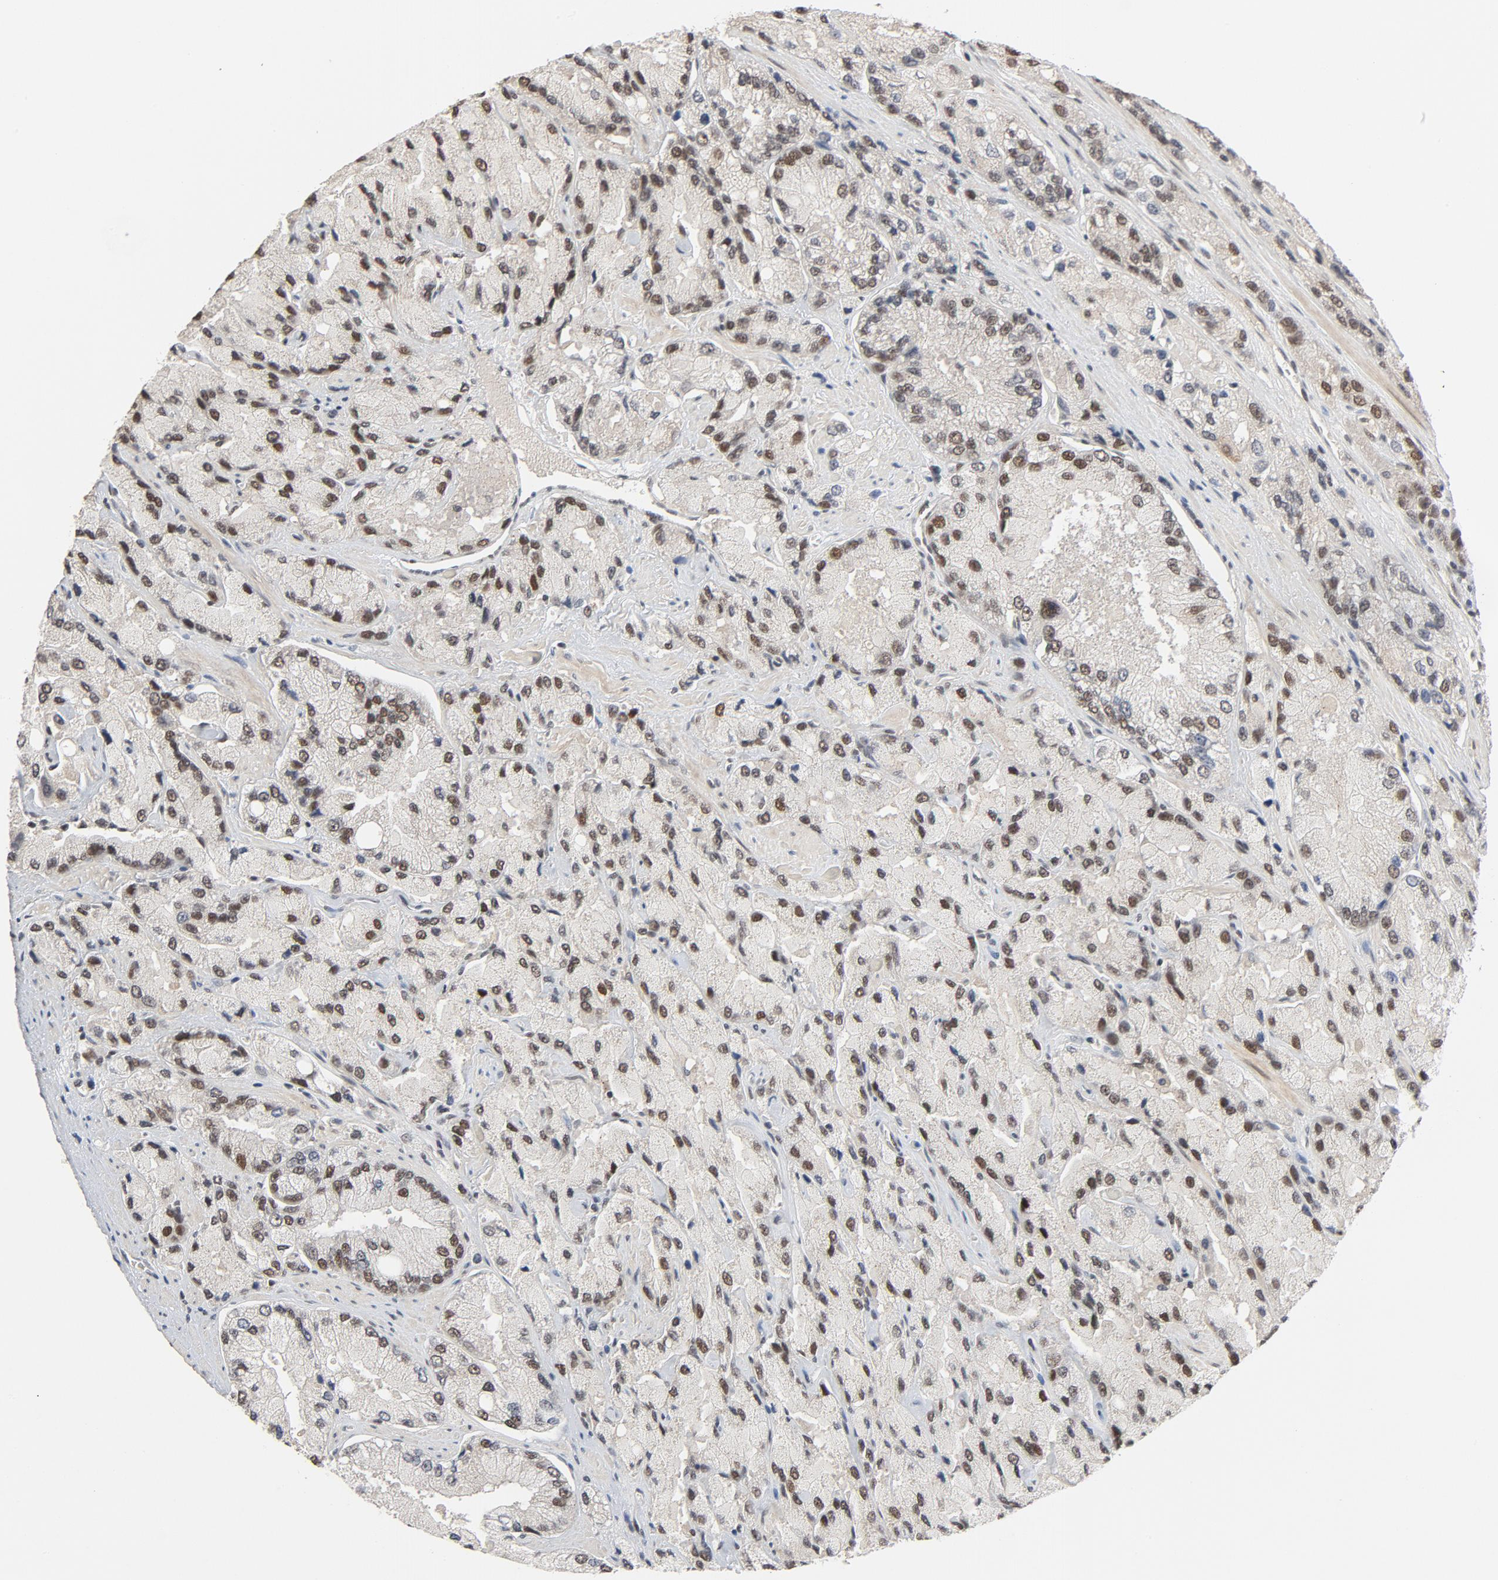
{"staining": {"intensity": "moderate", "quantity": ">75%", "location": "nuclear"}, "tissue": "prostate cancer", "cell_type": "Tumor cells", "image_type": "cancer", "snomed": [{"axis": "morphology", "description": "Adenocarcinoma, High grade"}, {"axis": "topography", "description": "Prostate"}], "caption": "Protein analysis of prostate cancer tissue reveals moderate nuclear staining in approximately >75% of tumor cells.", "gene": "SMARCD1", "patient": {"sex": "male", "age": 58}}